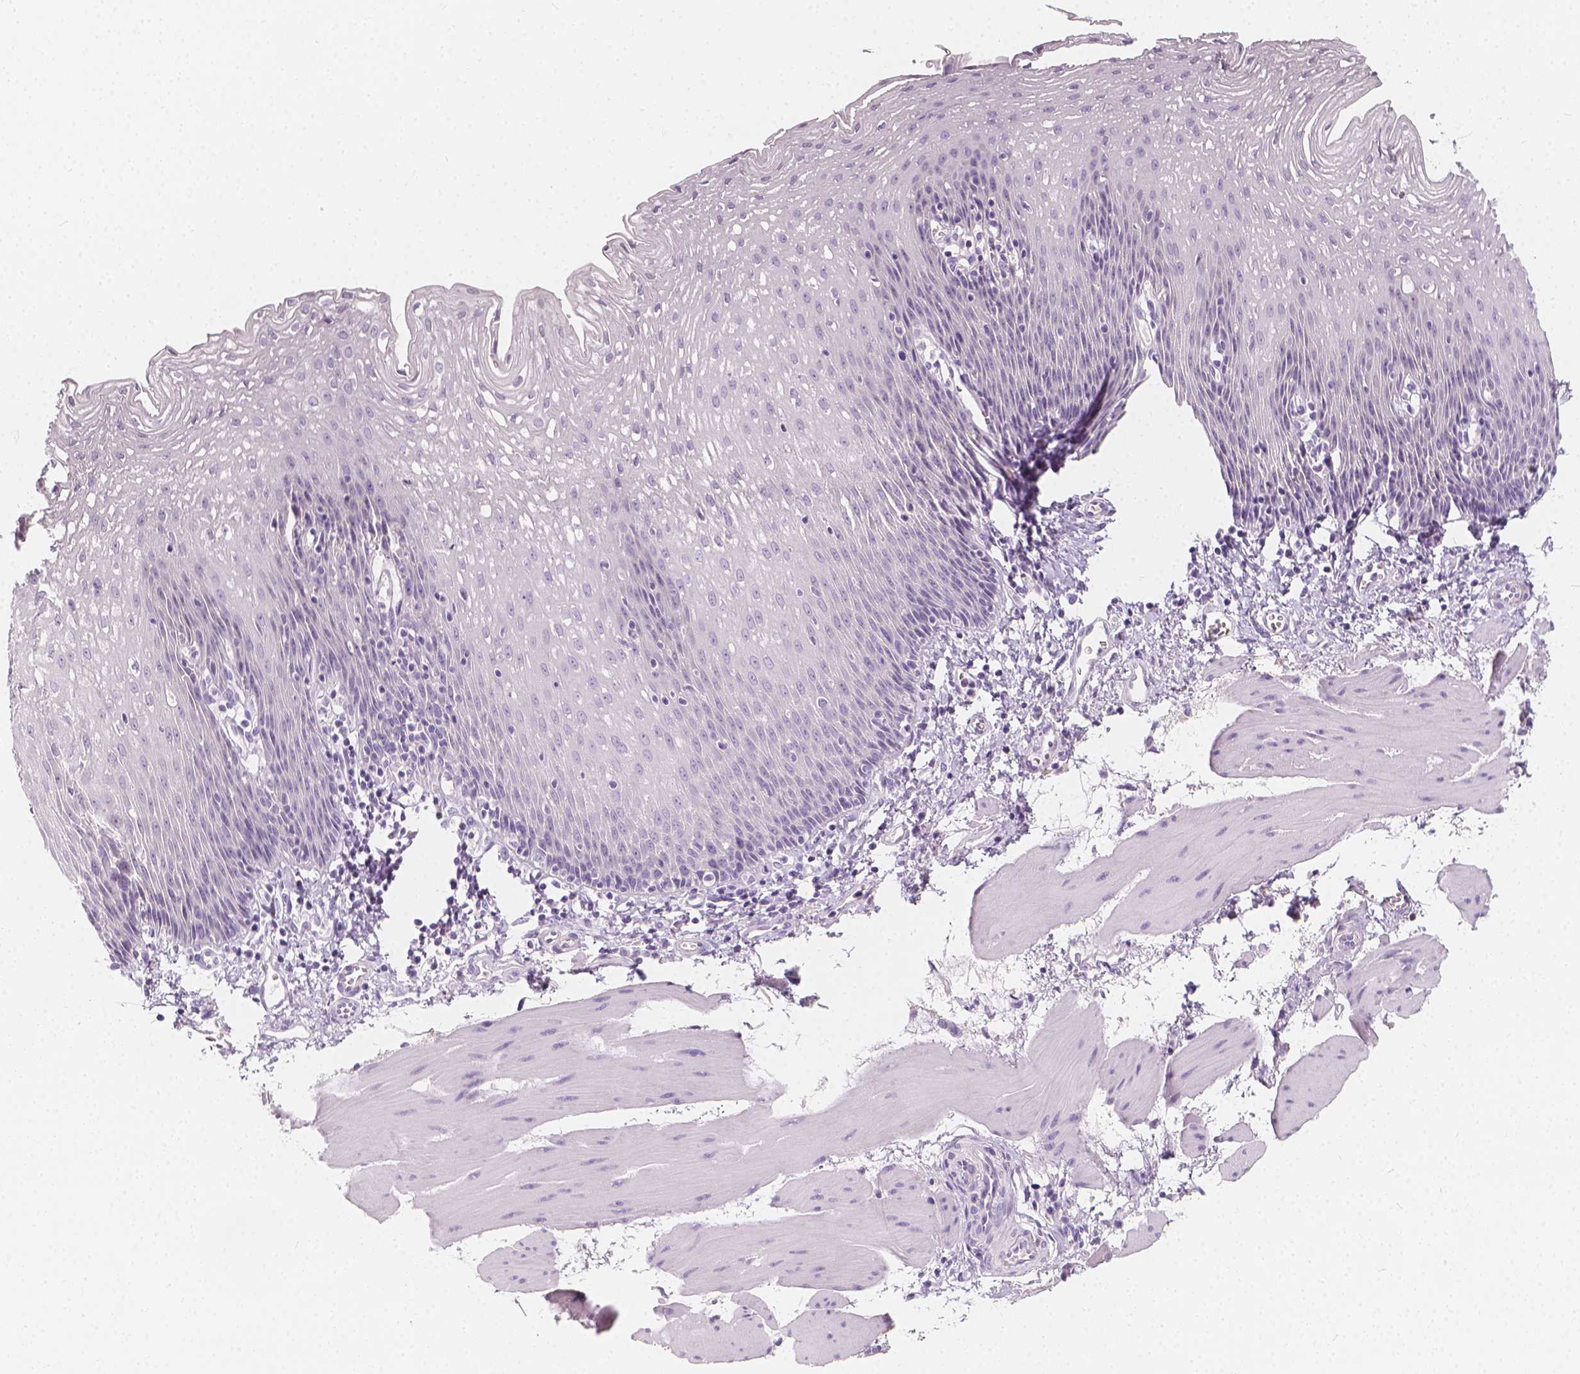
{"staining": {"intensity": "negative", "quantity": "none", "location": "none"}, "tissue": "esophagus", "cell_type": "Squamous epithelial cells", "image_type": "normal", "snomed": [{"axis": "morphology", "description": "Normal tissue, NOS"}, {"axis": "topography", "description": "Esophagus"}], "caption": "A histopathology image of esophagus stained for a protein reveals no brown staining in squamous epithelial cells. (Immunohistochemistry (ihc), brightfield microscopy, high magnification).", "gene": "RBFOX1", "patient": {"sex": "female", "age": 64}}